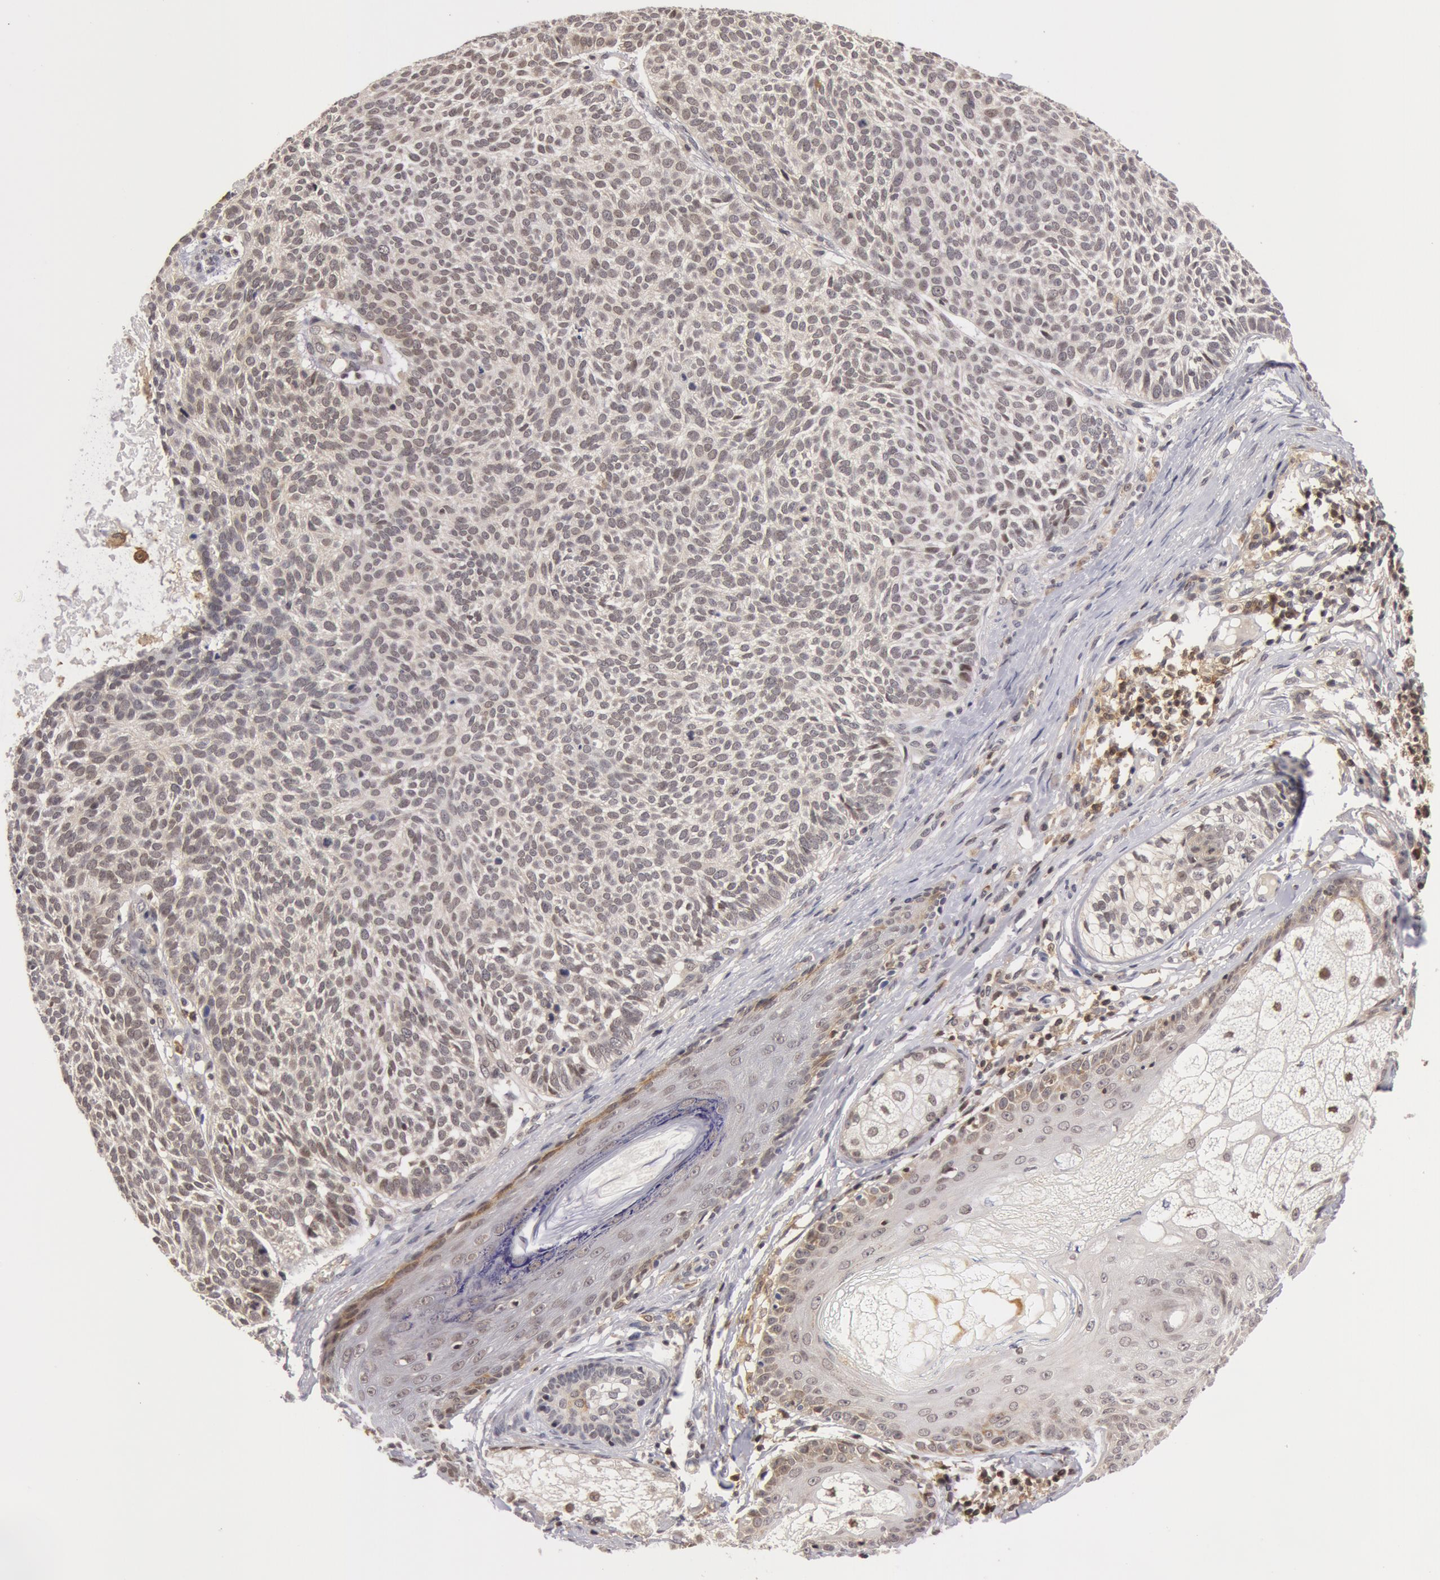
{"staining": {"intensity": "negative", "quantity": "none", "location": "none"}, "tissue": "skin cancer", "cell_type": "Tumor cells", "image_type": "cancer", "snomed": [{"axis": "morphology", "description": "Basal cell carcinoma"}, {"axis": "topography", "description": "Skin"}], "caption": "Photomicrograph shows no significant protein positivity in tumor cells of skin basal cell carcinoma. The staining was performed using DAB to visualize the protein expression in brown, while the nuclei were stained in blue with hematoxylin (Magnification: 20x).", "gene": "ZNF350", "patient": {"sex": "male", "age": 63}}